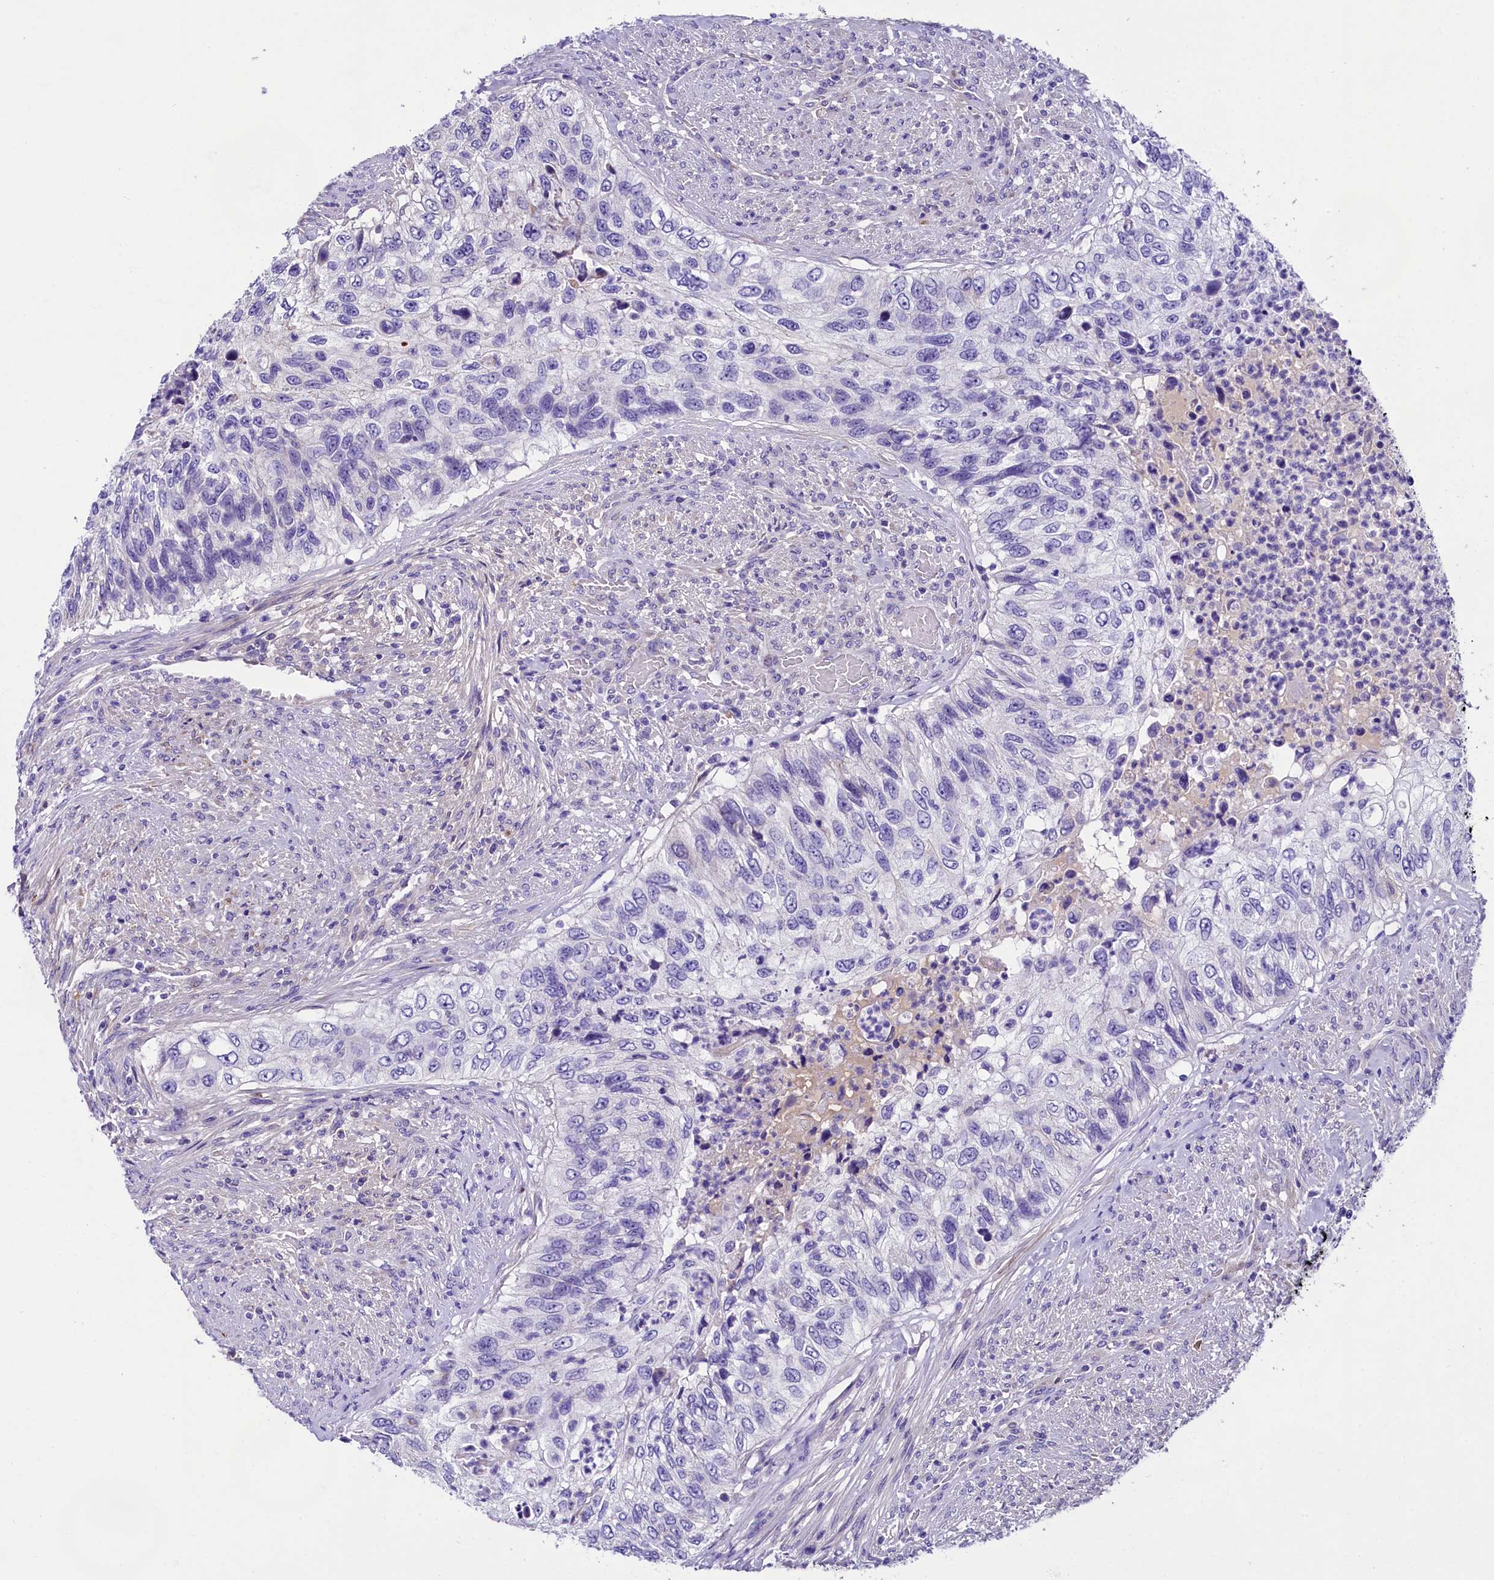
{"staining": {"intensity": "negative", "quantity": "none", "location": "none"}, "tissue": "urothelial cancer", "cell_type": "Tumor cells", "image_type": "cancer", "snomed": [{"axis": "morphology", "description": "Urothelial carcinoma, High grade"}, {"axis": "topography", "description": "Urinary bladder"}], "caption": "The micrograph demonstrates no significant expression in tumor cells of urothelial carcinoma (high-grade).", "gene": "SOD3", "patient": {"sex": "female", "age": 60}}